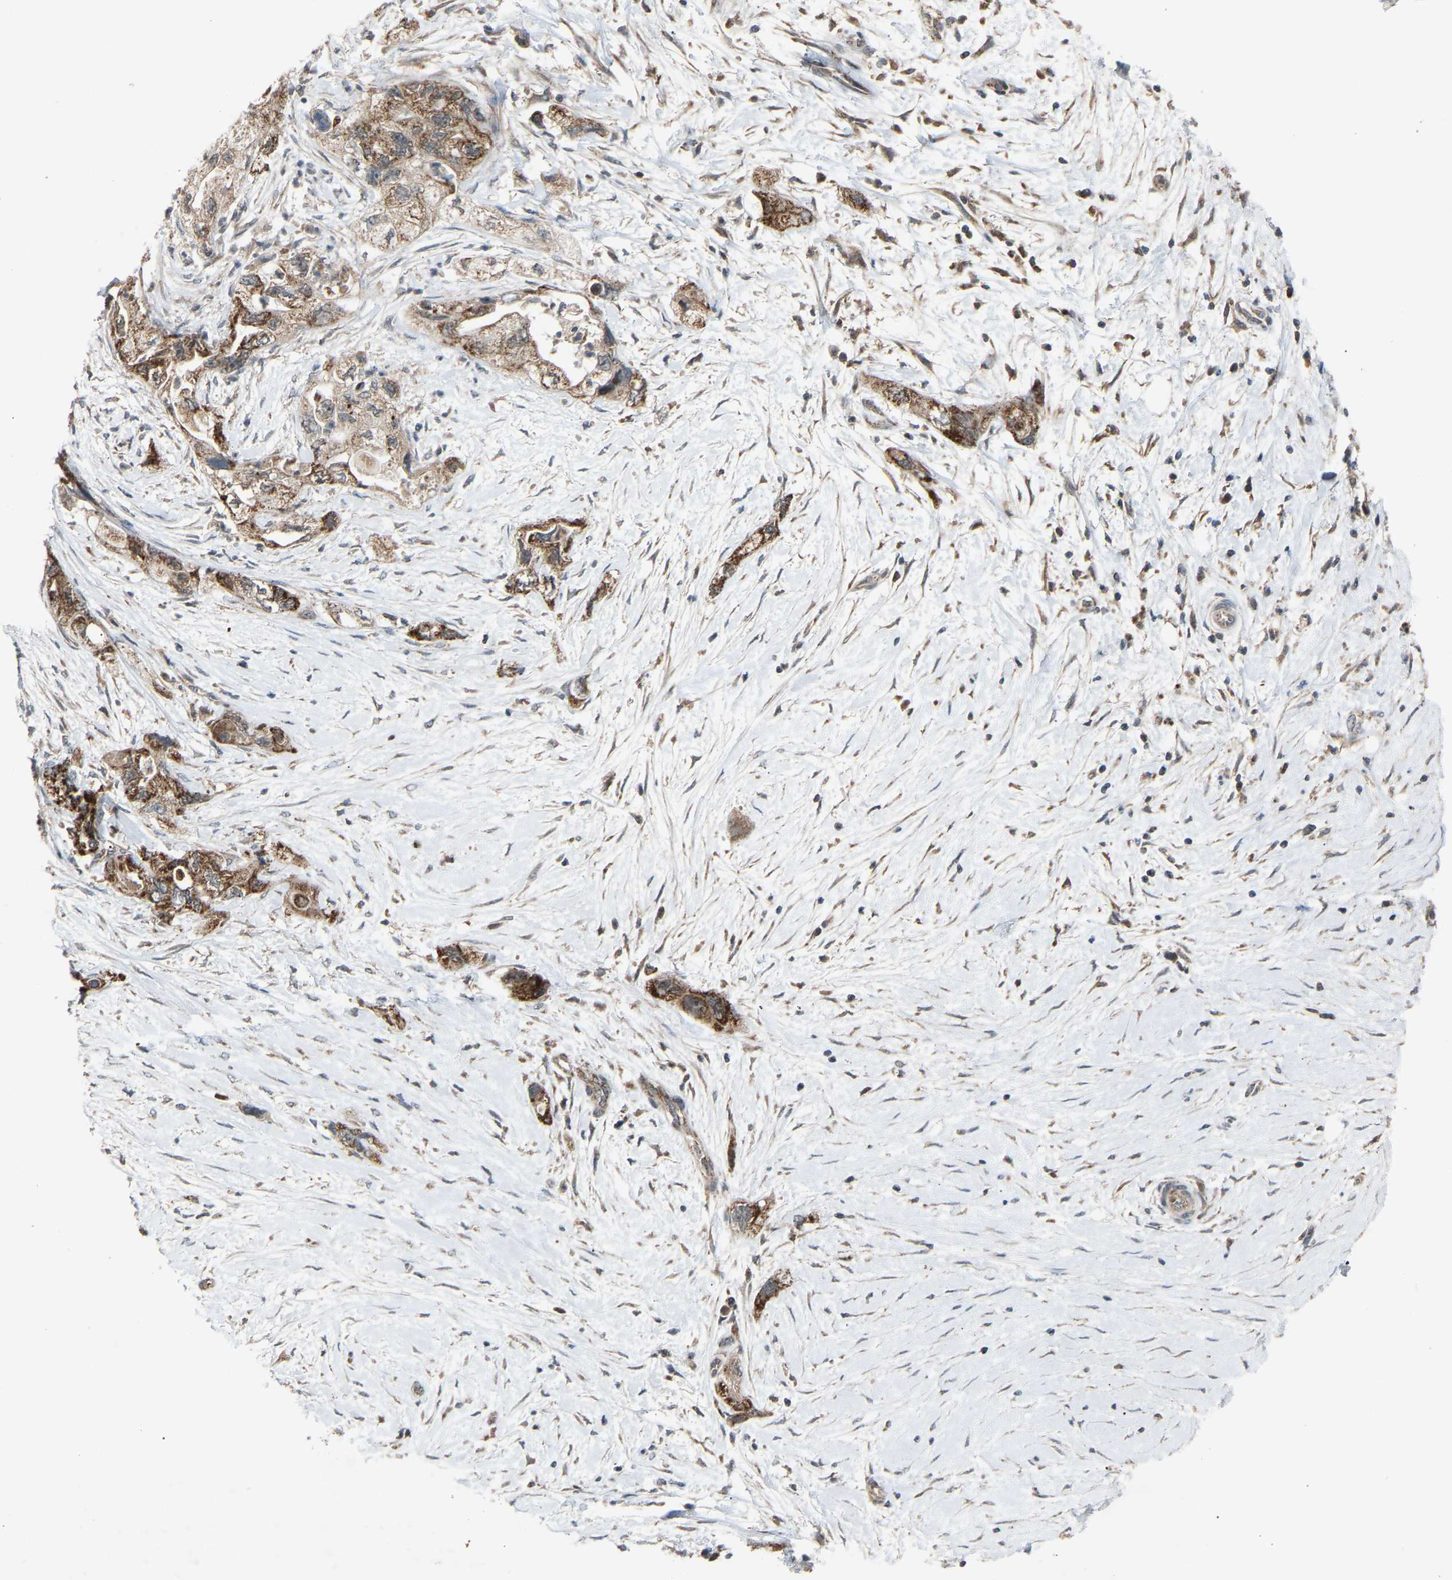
{"staining": {"intensity": "moderate", "quantity": ">75%", "location": "cytoplasmic/membranous"}, "tissue": "pancreatic cancer", "cell_type": "Tumor cells", "image_type": "cancer", "snomed": [{"axis": "morphology", "description": "Adenocarcinoma, NOS"}, {"axis": "topography", "description": "Pancreas"}], "caption": "An IHC histopathology image of neoplastic tissue is shown. Protein staining in brown shows moderate cytoplasmic/membranous positivity in pancreatic cancer within tumor cells. The protein of interest is stained brown, and the nuclei are stained in blue (DAB IHC with brightfield microscopy, high magnification).", "gene": "SLIRP", "patient": {"sex": "female", "age": 73}}